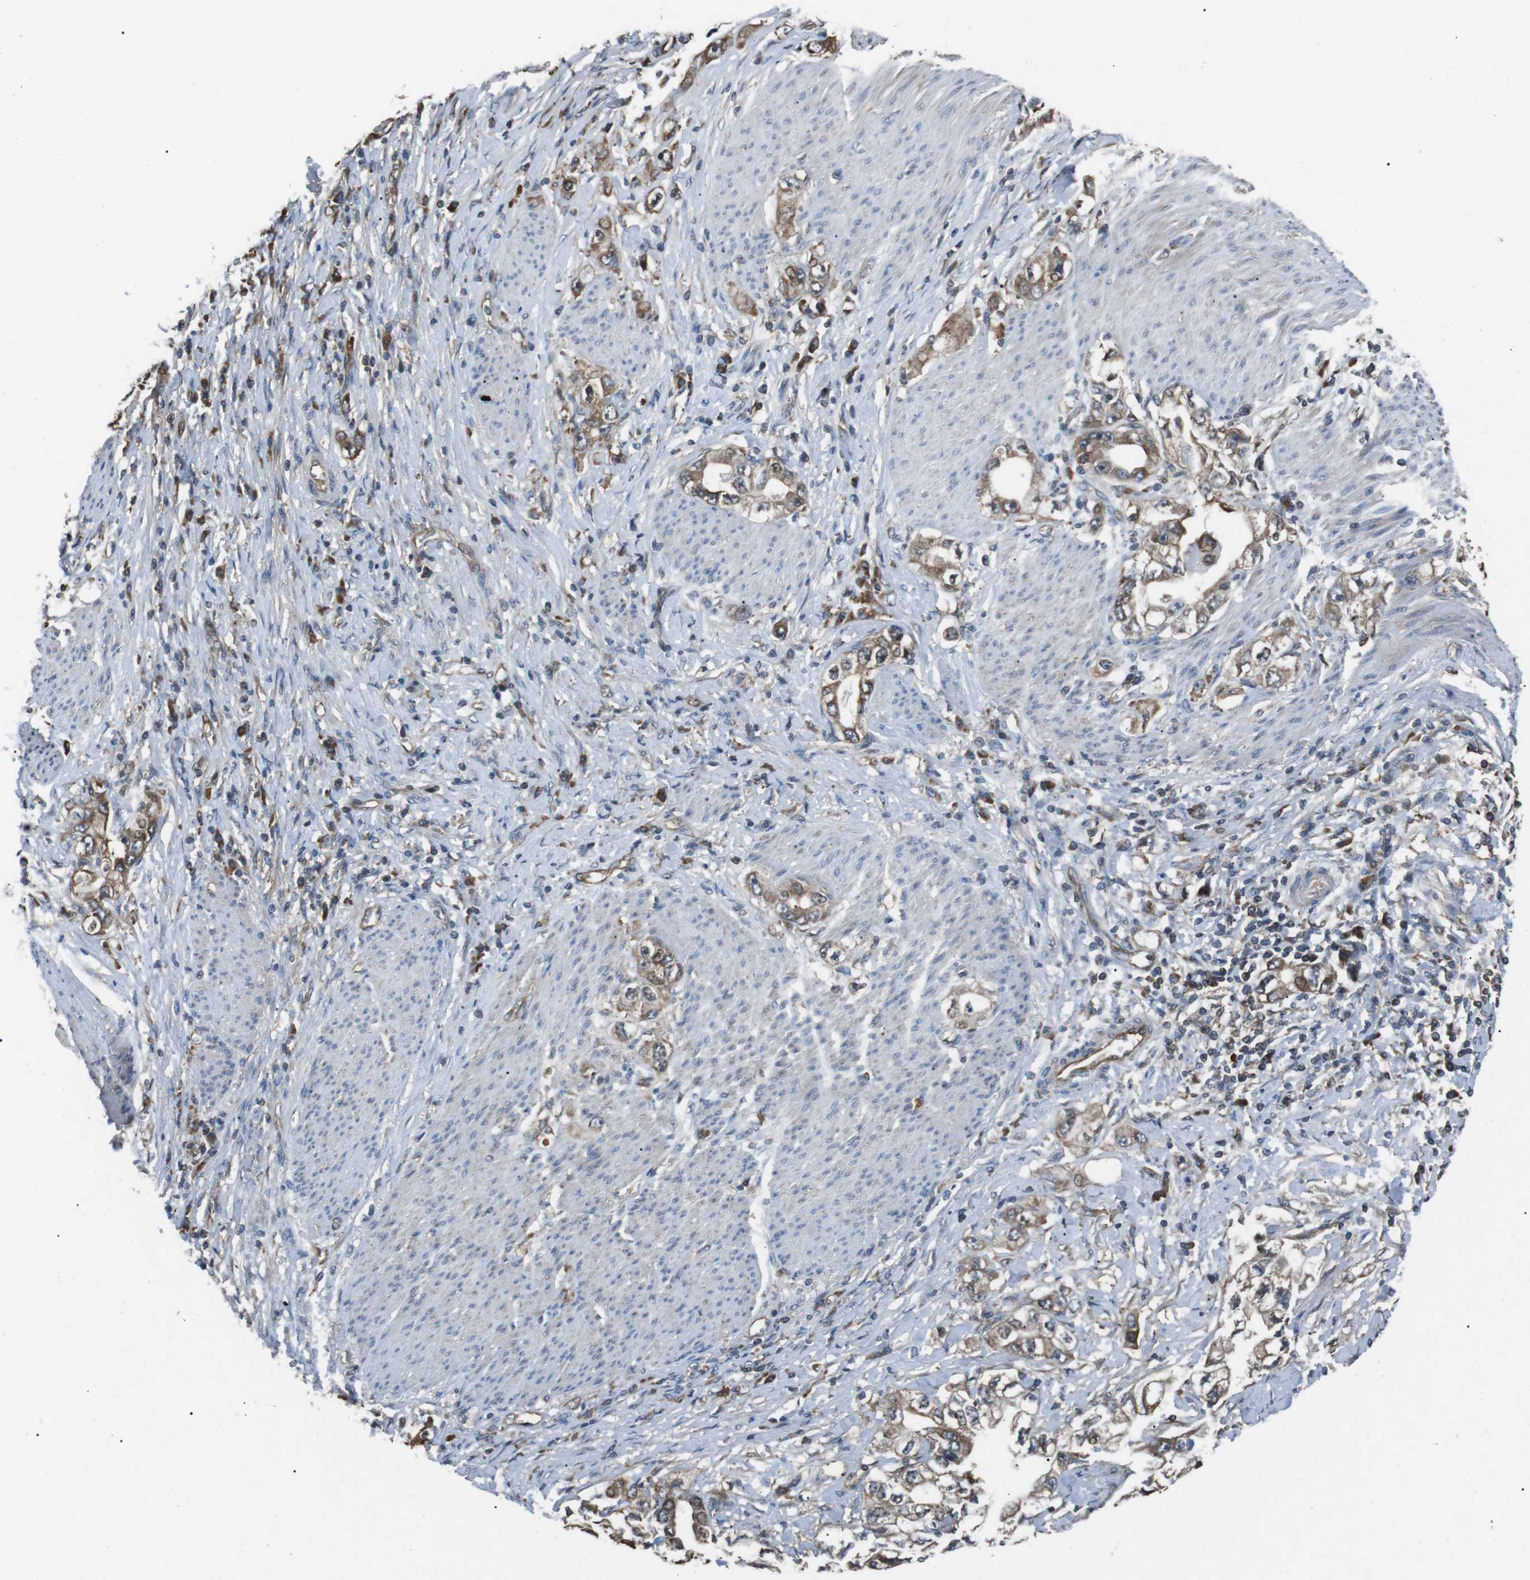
{"staining": {"intensity": "moderate", "quantity": ">75%", "location": "cytoplasmic/membranous"}, "tissue": "stomach cancer", "cell_type": "Tumor cells", "image_type": "cancer", "snomed": [{"axis": "morphology", "description": "Adenocarcinoma, NOS"}, {"axis": "topography", "description": "Stomach, lower"}], "caption": "Adenocarcinoma (stomach) stained with DAB (3,3'-diaminobenzidine) immunohistochemistry demonstrates medium levels of moderate cytoplasmic/membranous positivity in approximately >75% of tumor cells. (DAB = brown stain, brightfield microscopy at high magnification).", "gene": "GPR161", "patient": {"sex": "female", "age": 93}}